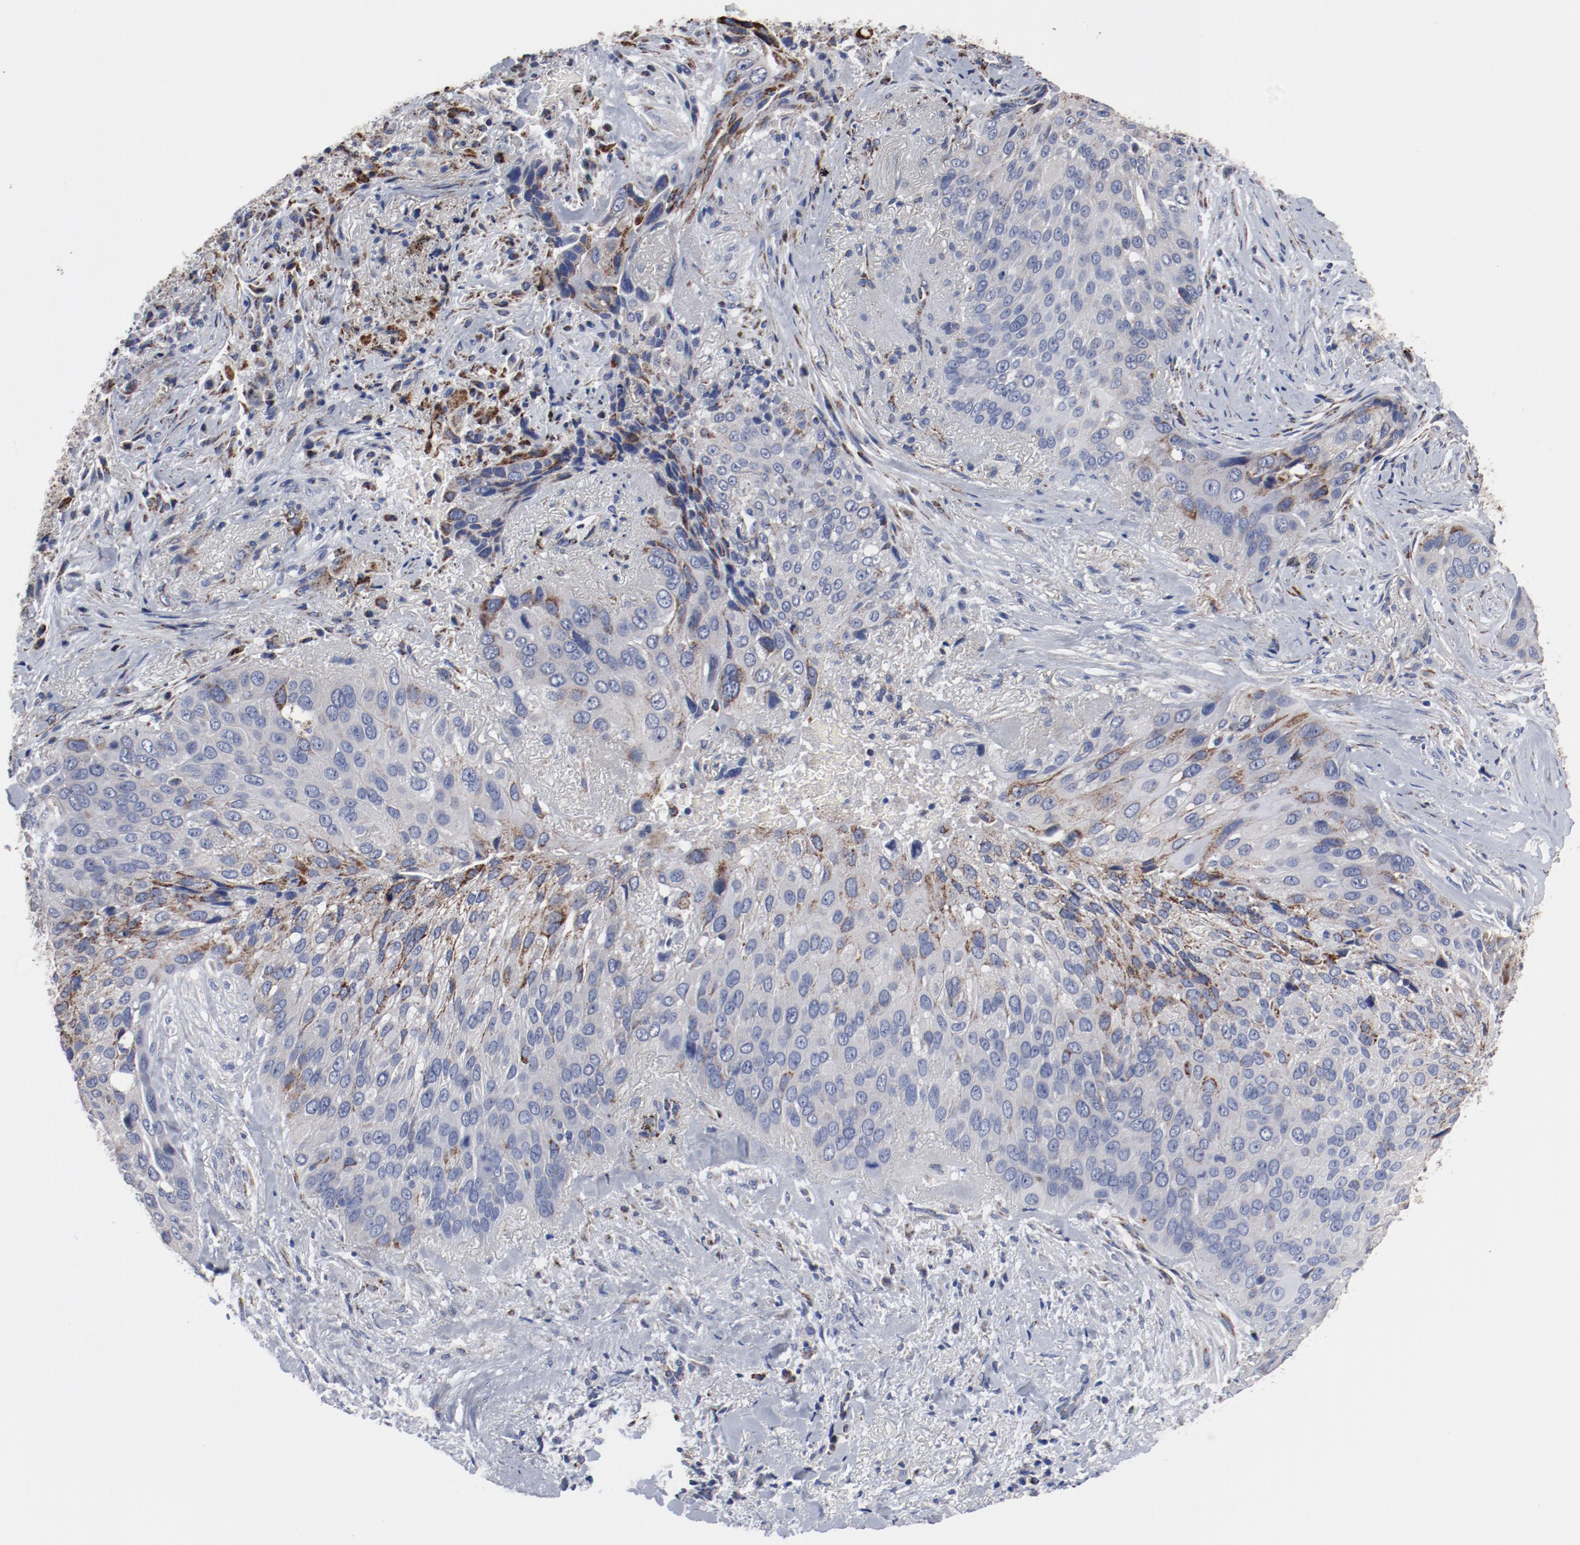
{"staining": {"intensity": "moderate", "quantity": "<25%", "location": "cytoplasmic/membranous"}, "tissue": "lung cancer", "cell_type": "Tumor cells", "image_type": "cancer", "snomed": [{"axis": "morphology", "description": "Squamous cell carcinoma, NOS"}, {"axis": "topography", "description": "Lung"}], "caption": "Squamous cell carcinoma (lung) stained for a protein (brown) displays moderate cytoplasmic/membranous positive staining in approximately <25% of tumor cells.", "gene": "NDUFV2", "patient": {"sex": "male", "age": 54}}